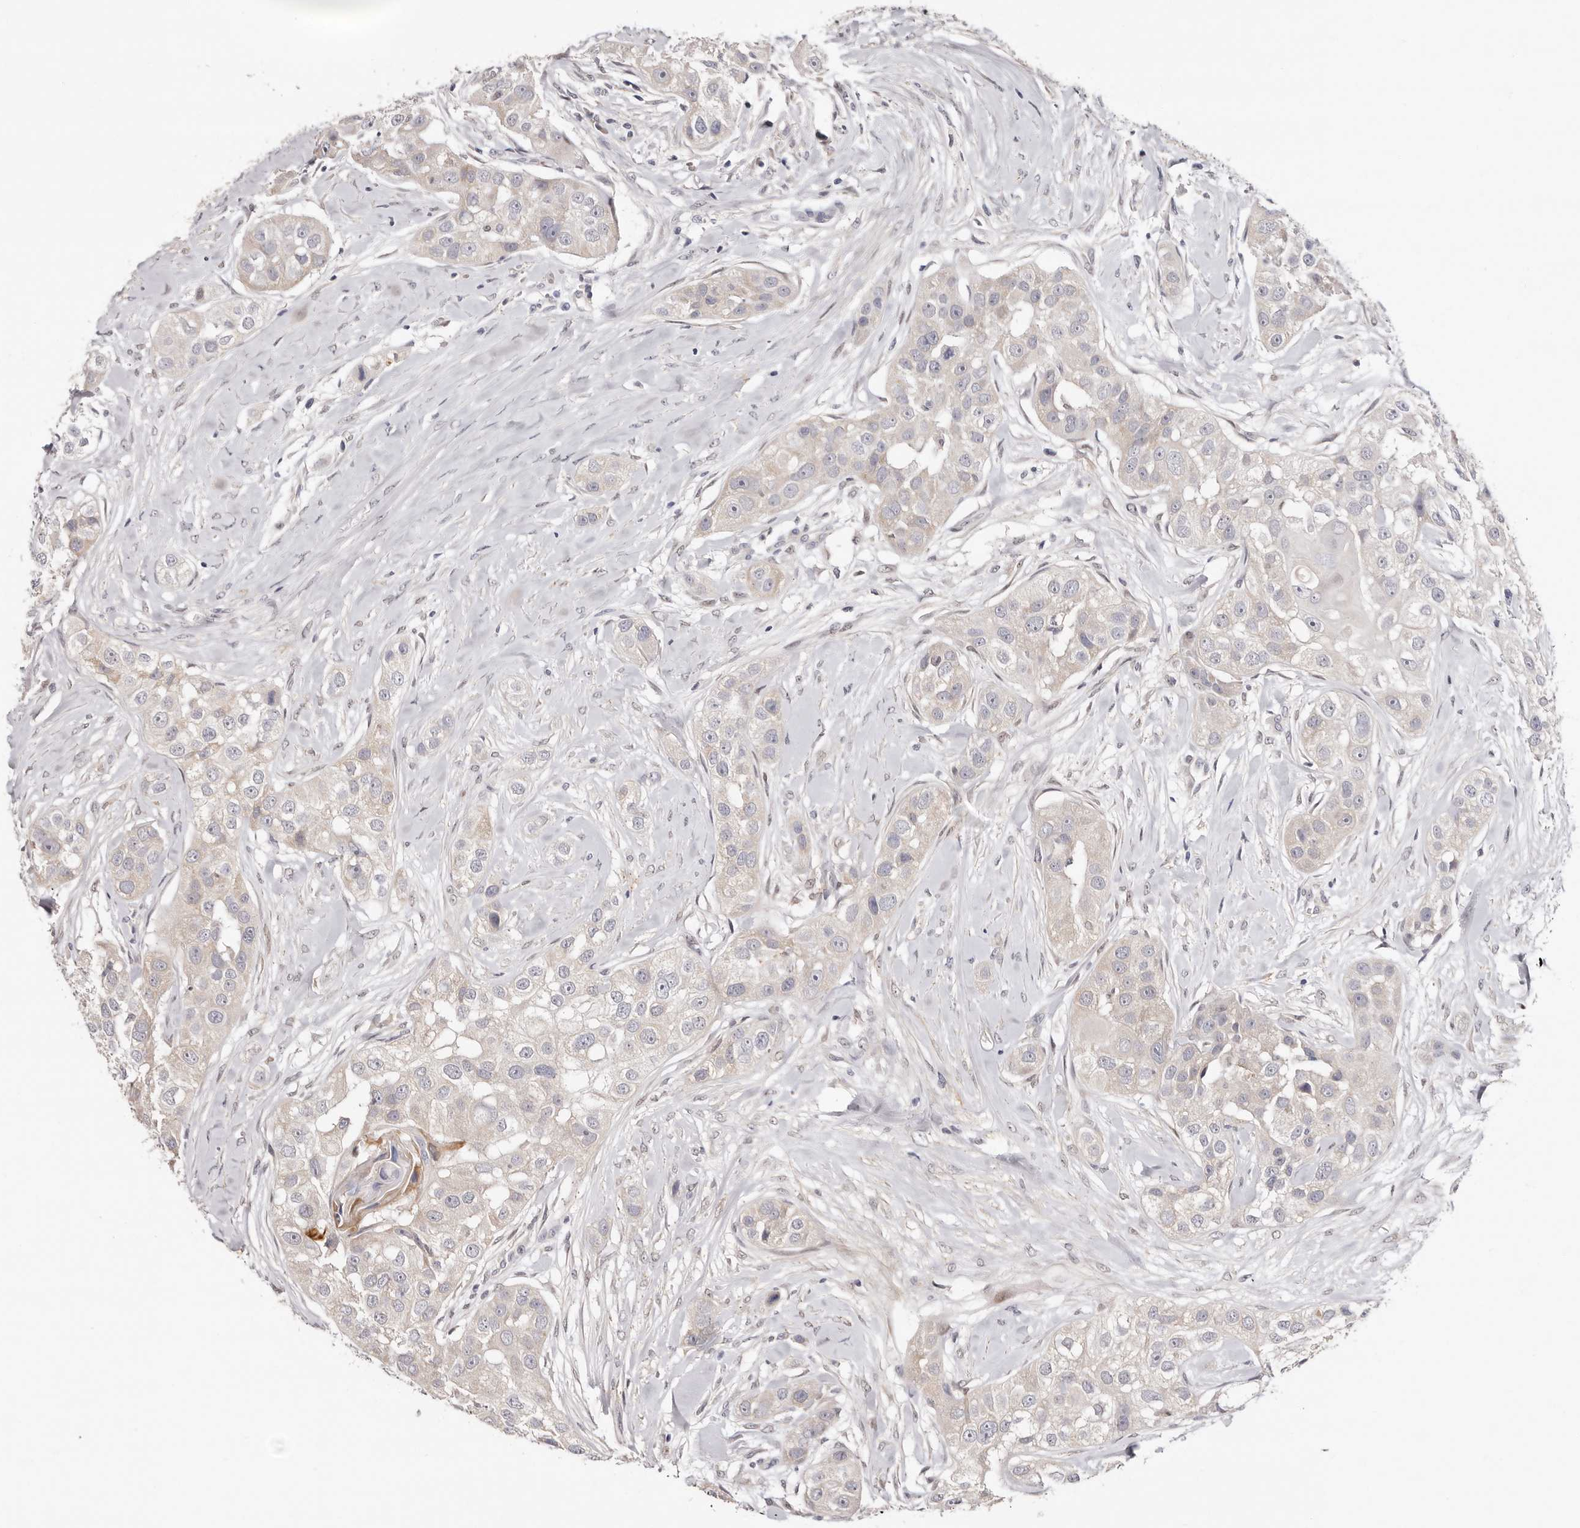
{"staining": {"intensity": "negative", "quantity": "none", "location": "none"}, "tissue": "head and neck cancer", "cell_type": "Tumor cells", "image_type": "cancer", "snomed": [{"axis": "morphology", "description": "Normal tissue, NOS"}, {"axis": "morphology", "description": "Squamous cell carcinoma, NOS"}, {"axis": "topography", "description": "Skeletal muscle"}, {"axis": "topography", "description": "Head-Neck"}], "caption": "Immunohistochemistry (IHC) micrograph of human squamous cell carcinoma (head and neck) stained for a protein (brown), which shows no staining in tumor cells.", "gene": "LMLN", "patient": {"sex": "male", "age": 51}}